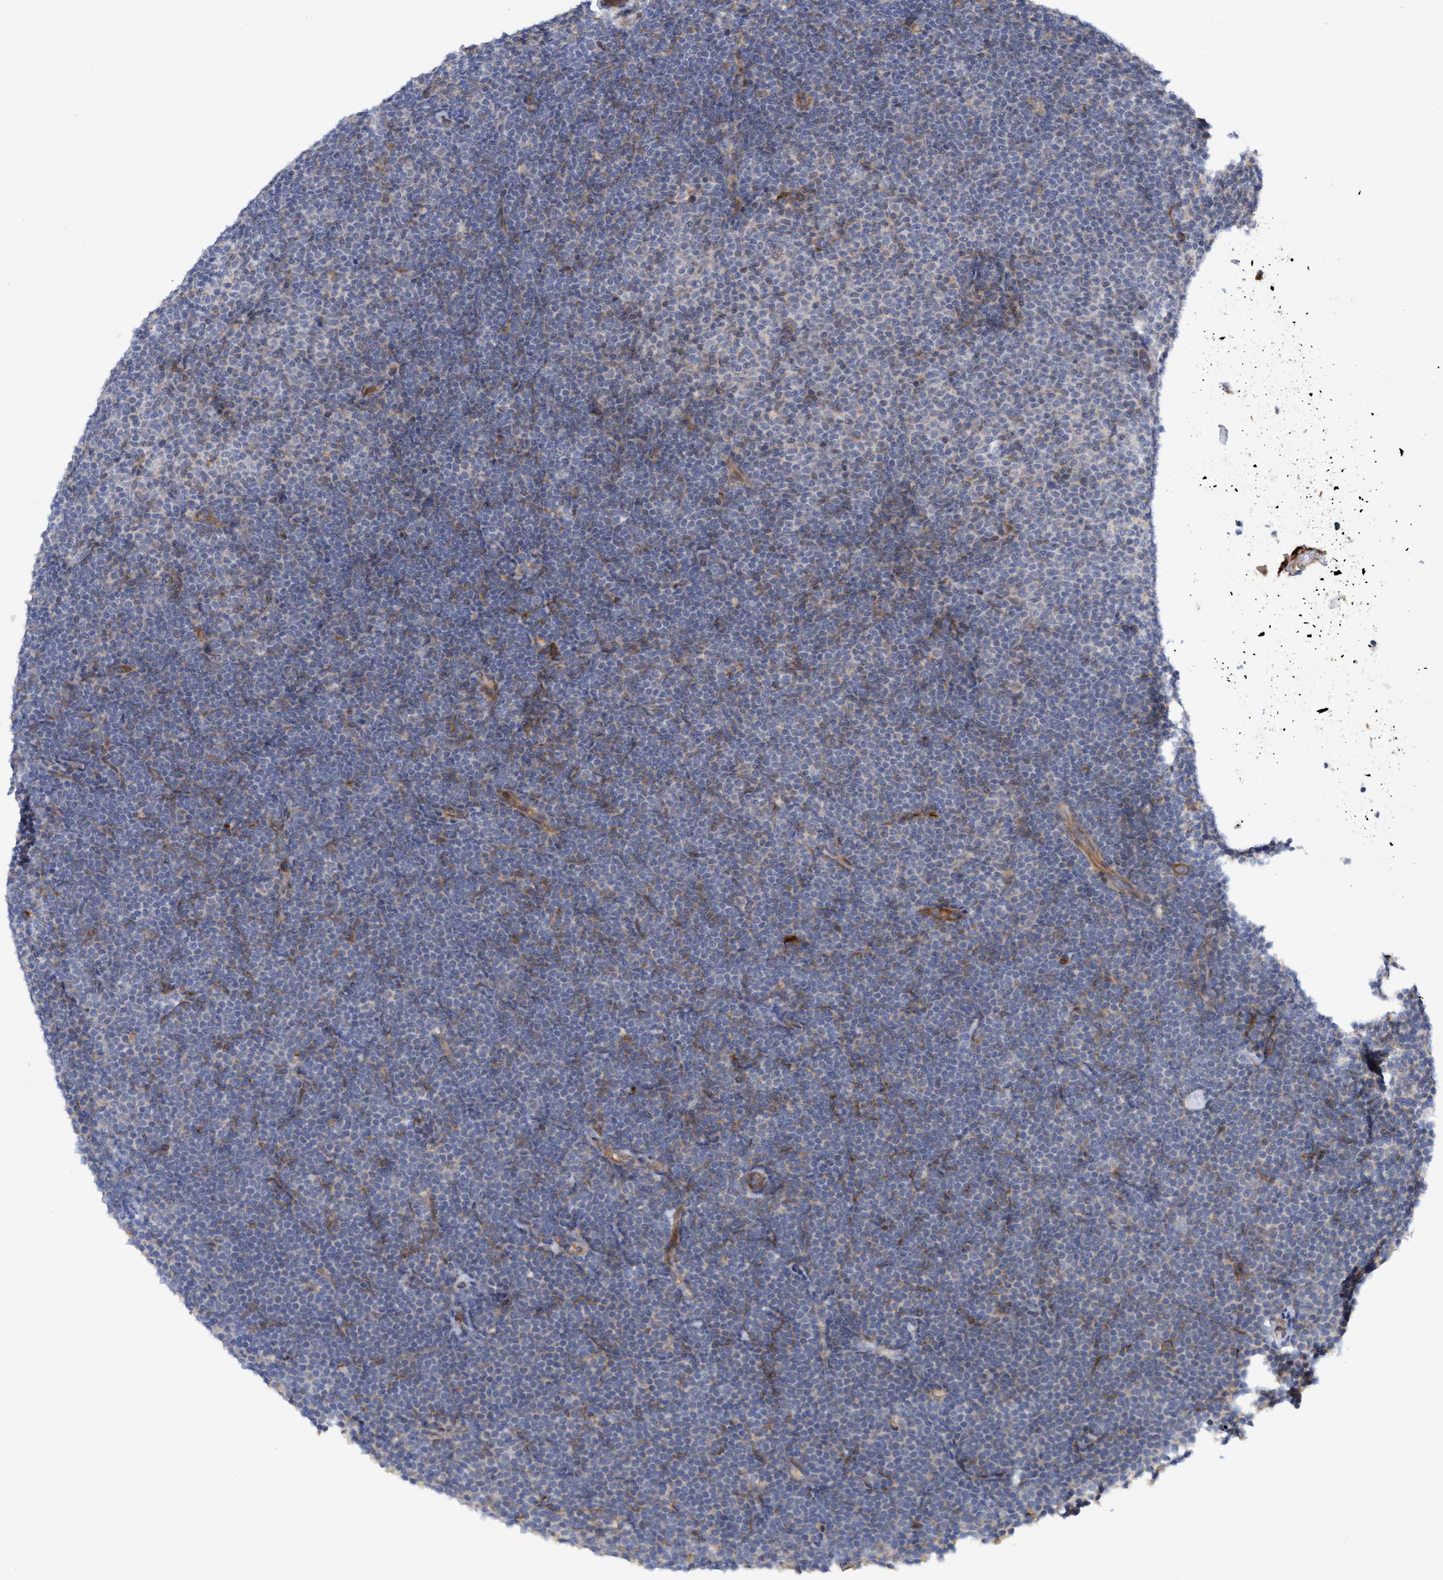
{"staining": {"intensity": "negative", "quantity": "none", "location": "none"}, "tissue": "lymphoma", "cell_type": "Tumor cells", "image_type": "cancer", "snomed": [{"axis": "morphology", "description": "Malignant lymphoma, non-Hodgkin's type, Low grade"}, {"axis": "topography", "description": "Lymph node"}], "caption": "IHC of lymphoma demonstrates no positivity in tumor cells. Nuclei are stained in blue.", "gene": "PLCD1", "patient": {"sex": "female", "age": 53}}